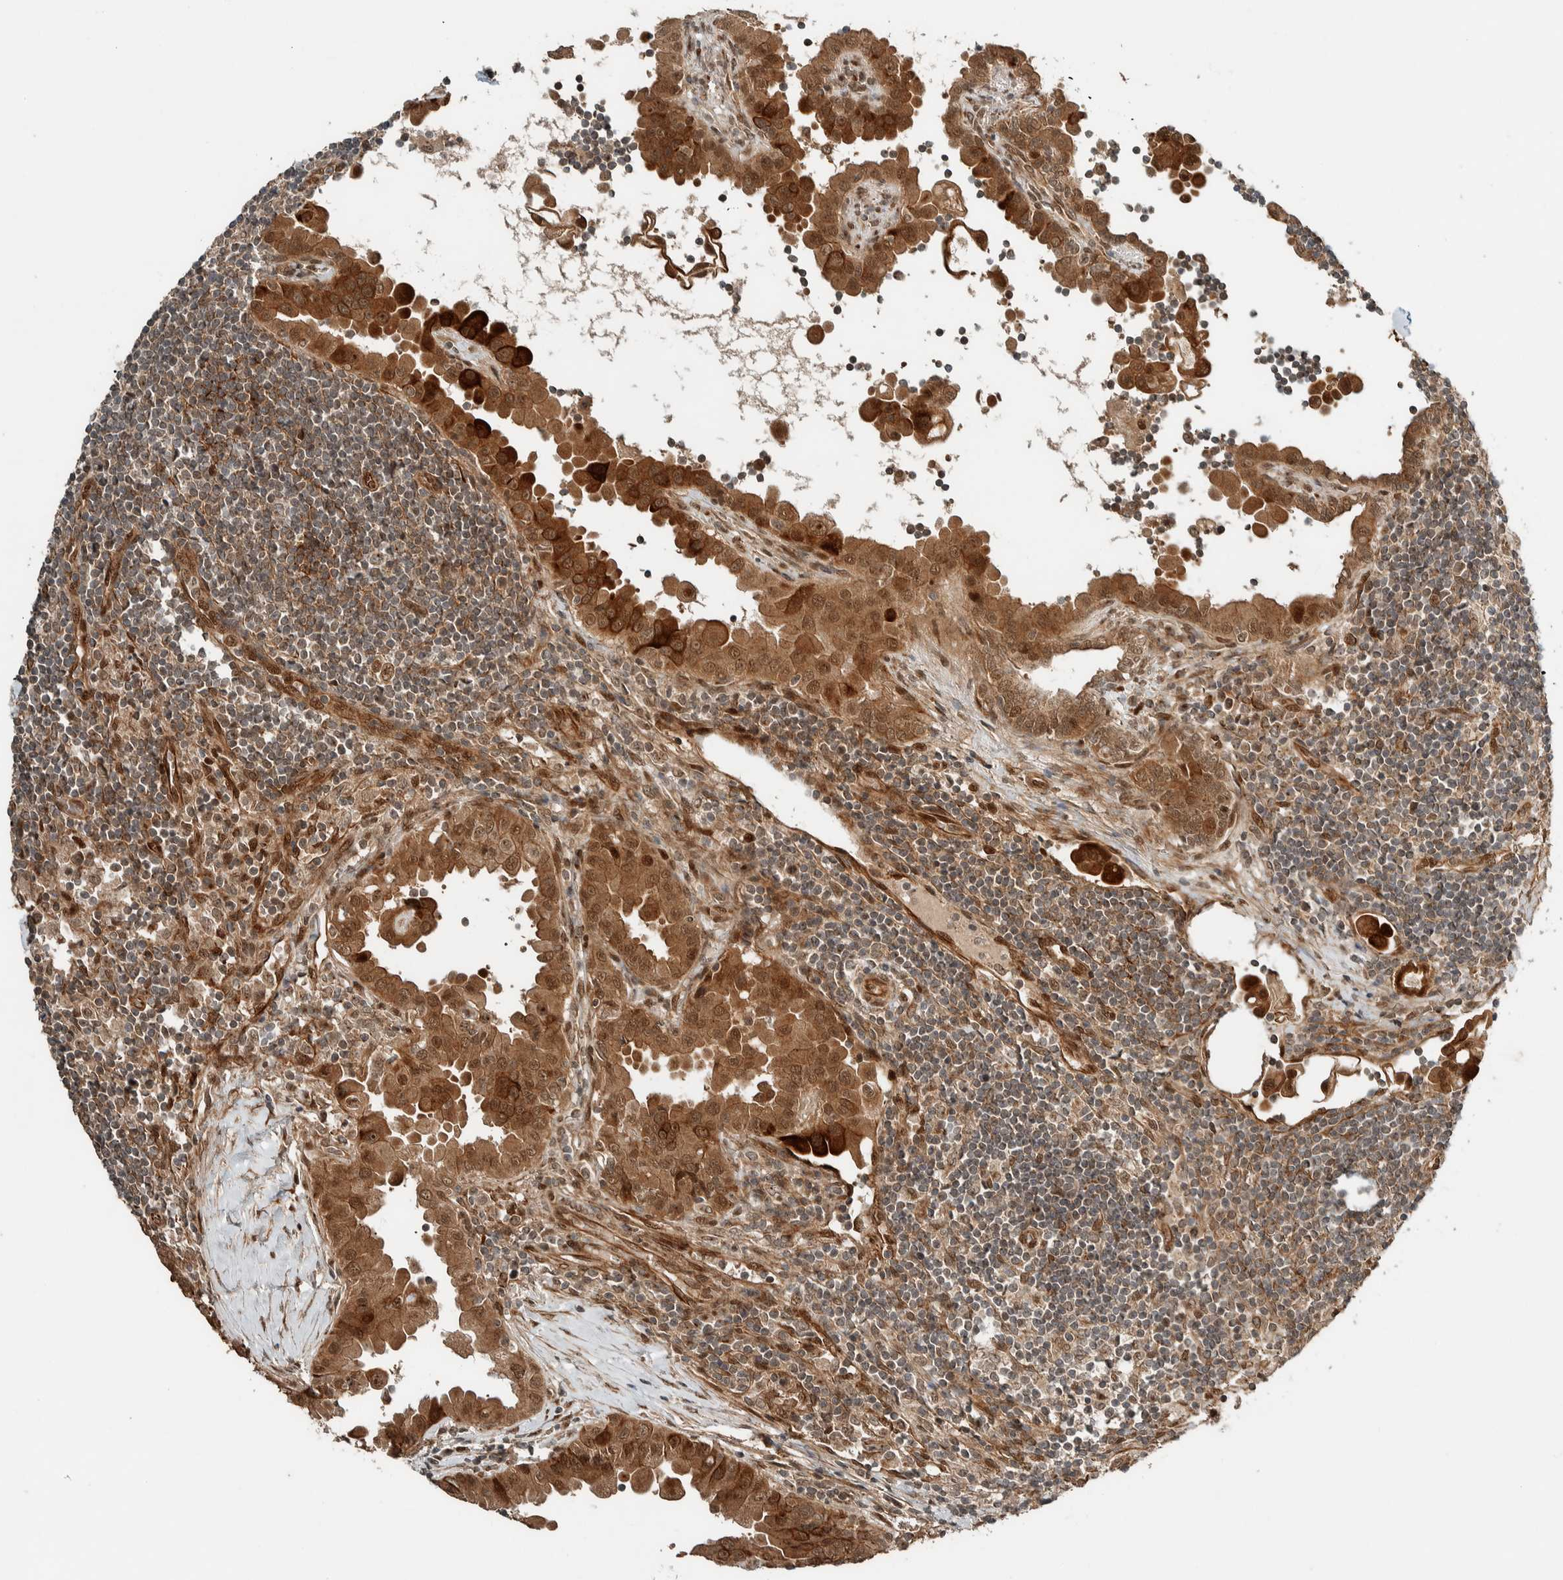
{"staining": {"intensity": "moderate", "quantity": ">75%", "location": "cytoplasmic/membranous,nuclear"}, "tissue": "thyroid cancer", "cell_type": "Tumor cells", "image_type": "cancer", "snomed": [{"axis": "morphology", "description": "Papillary adenocarcinoma, NOS"}, {"axis": "topography", "description": "Thyroid gland"}], "caption": "Immunohistochemistry (IHC) image of human thyroid cancer (papillary adenocarcinoma) stained for a protein (brown), which demonstrates medium levels of moderate cytoplasmic/membranous and nuclear positivity in approximately >75% of tumor cells.", "gene": "STXBP4", "patient": {"sex": "male", "age": 33}}